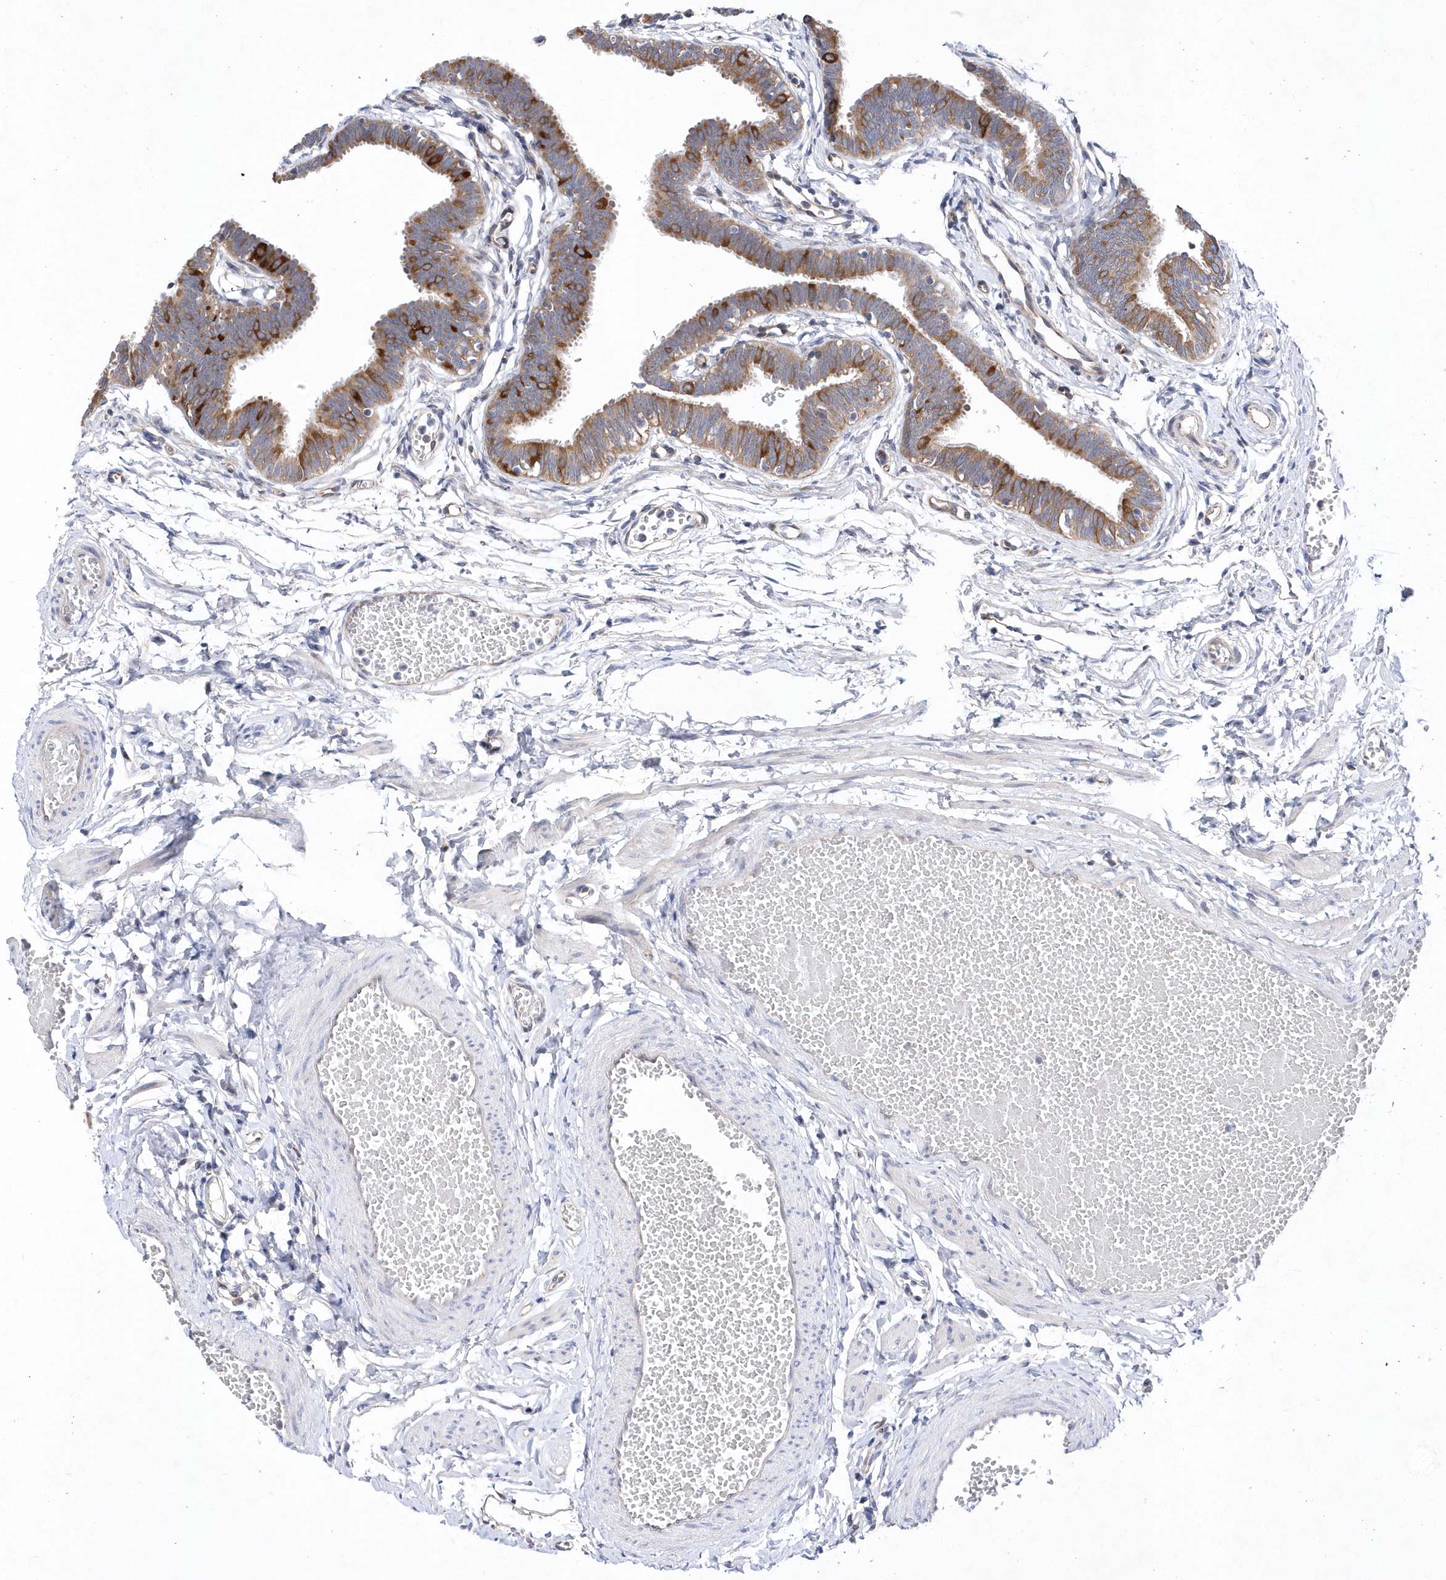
{"staining": {"intensity": "strong", "quantity": ">75%", "location": "cytoplasmic/membranous"}, "tissue": "fallopian tube", "cell_type": "Glandular cells", "image_type": "normal", "snomed": [{"axis": "morphology", "description": "Normal tissue, NOS"}, {"axis": "topography", "description": "Fallopian tube"}, {"axis": "topography", "description": "Ovary"}], "caption": "A high-resolution image shows immunohistochemistry staining of normal fallopian tube, which exhibits strong cytoplasmic/membranous expression in about >75% of glandular cells.", "gene": "JKAMP", "patient": {"sex": "female", "age": 23}}